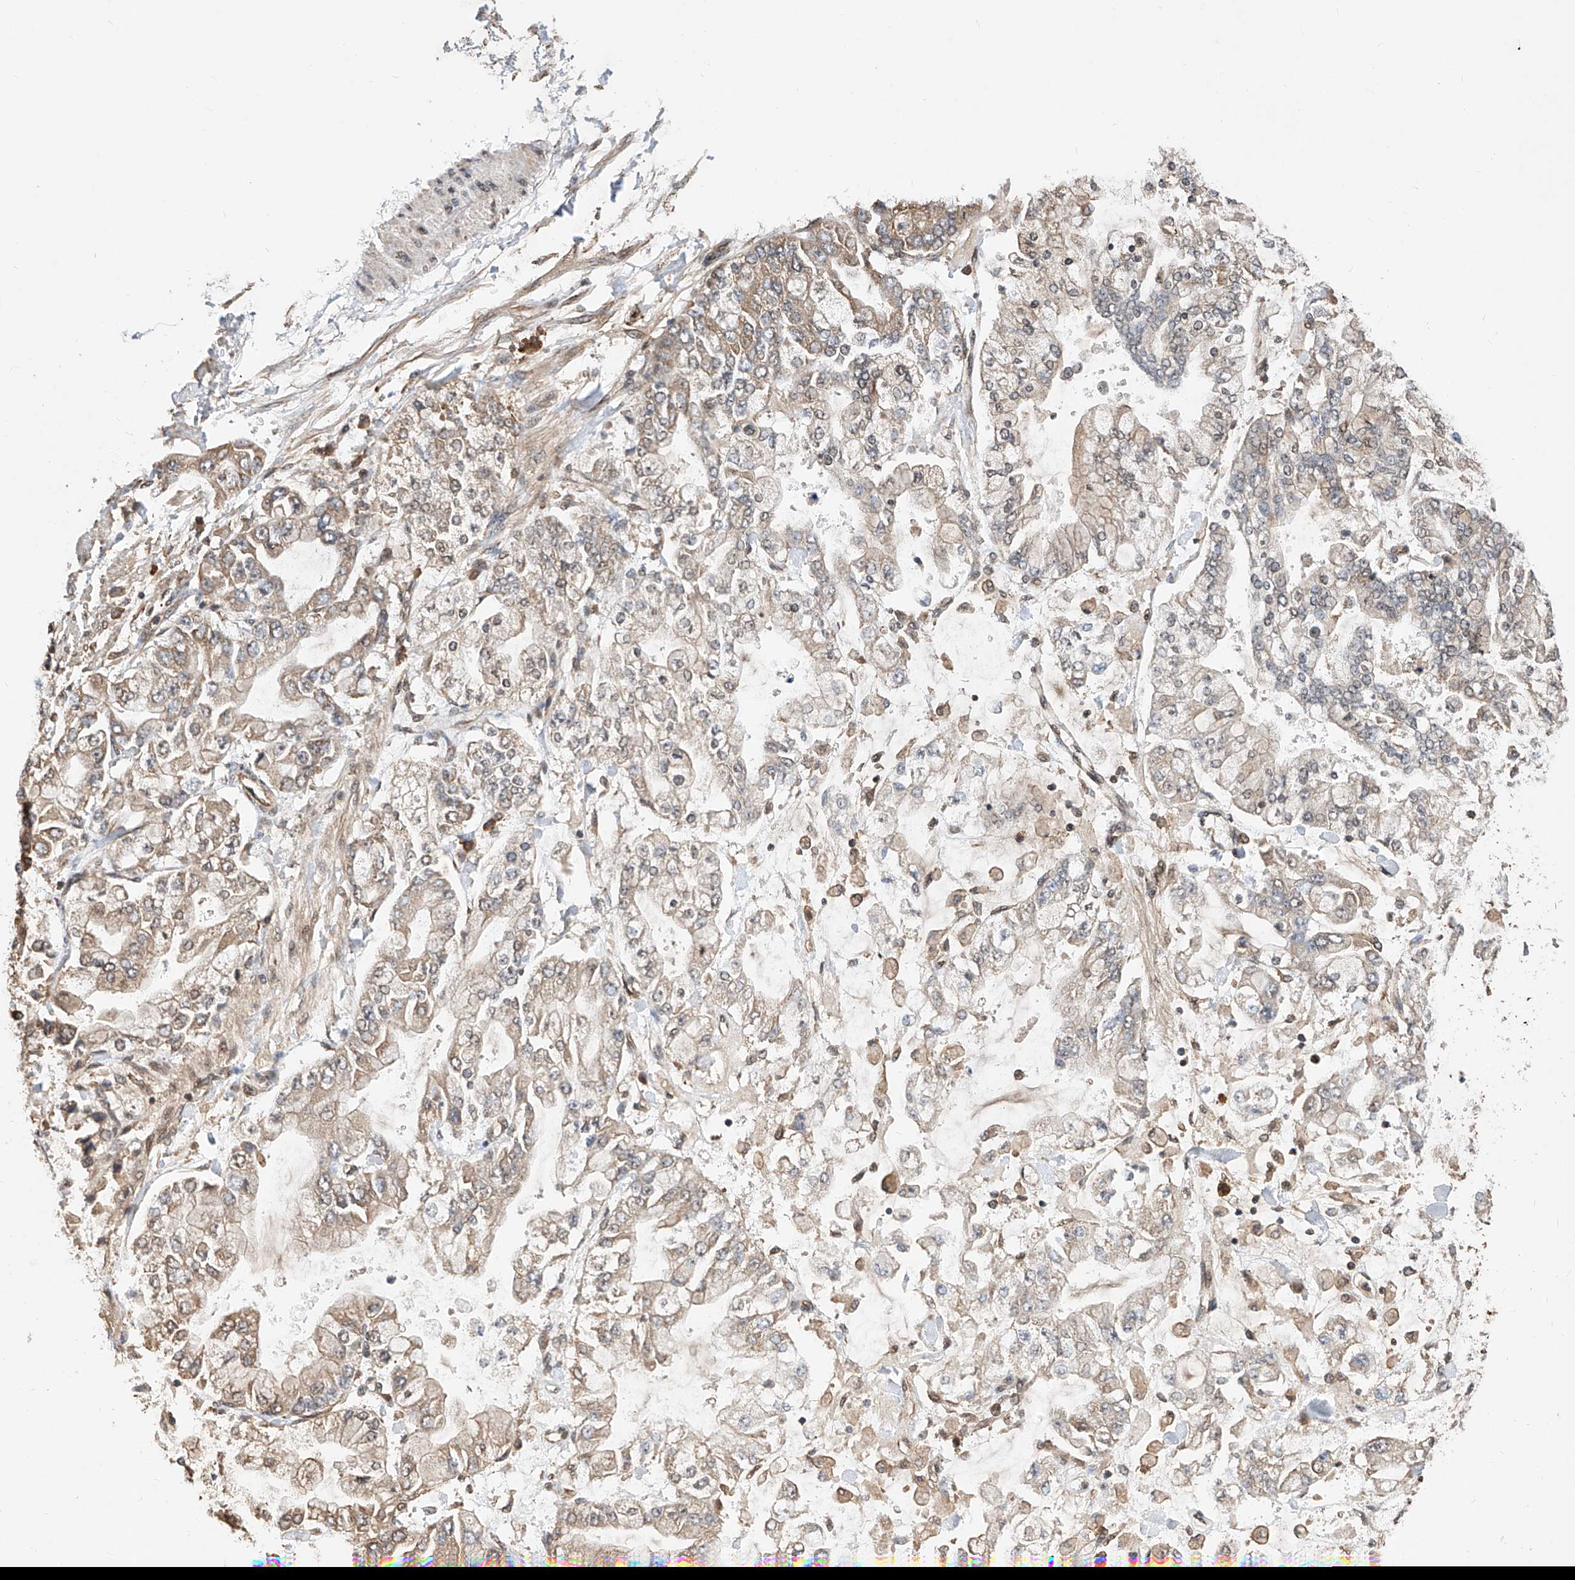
{"staining": {"intensity": "weak", "quantity": ">75%", "location": "cytoplasmic/membranous"}, "tissue": "stomach cancer", "cell_type": "Tumor cells", "image_type": "cancer", "snomed": [{"axis": "morphology", "description": "Normal tissue, NOS"}, {"axis": "morphology", "description": "Adenocarcinoma, NOS"}, {"axis": "topography", "description": "Stomach, upper"}, {"axis": "topography", "description": "Stomach"}], "caption": "Stomach cancer (adenocarcinoma) stained for a protein shows weak cytoplasmic/membranous positivity in tumor cells. (Brightfield microscopy of DAB IHC at high magnification).", "gene": "RILPL2", "patient": {"sex": "male", "age": 76}}